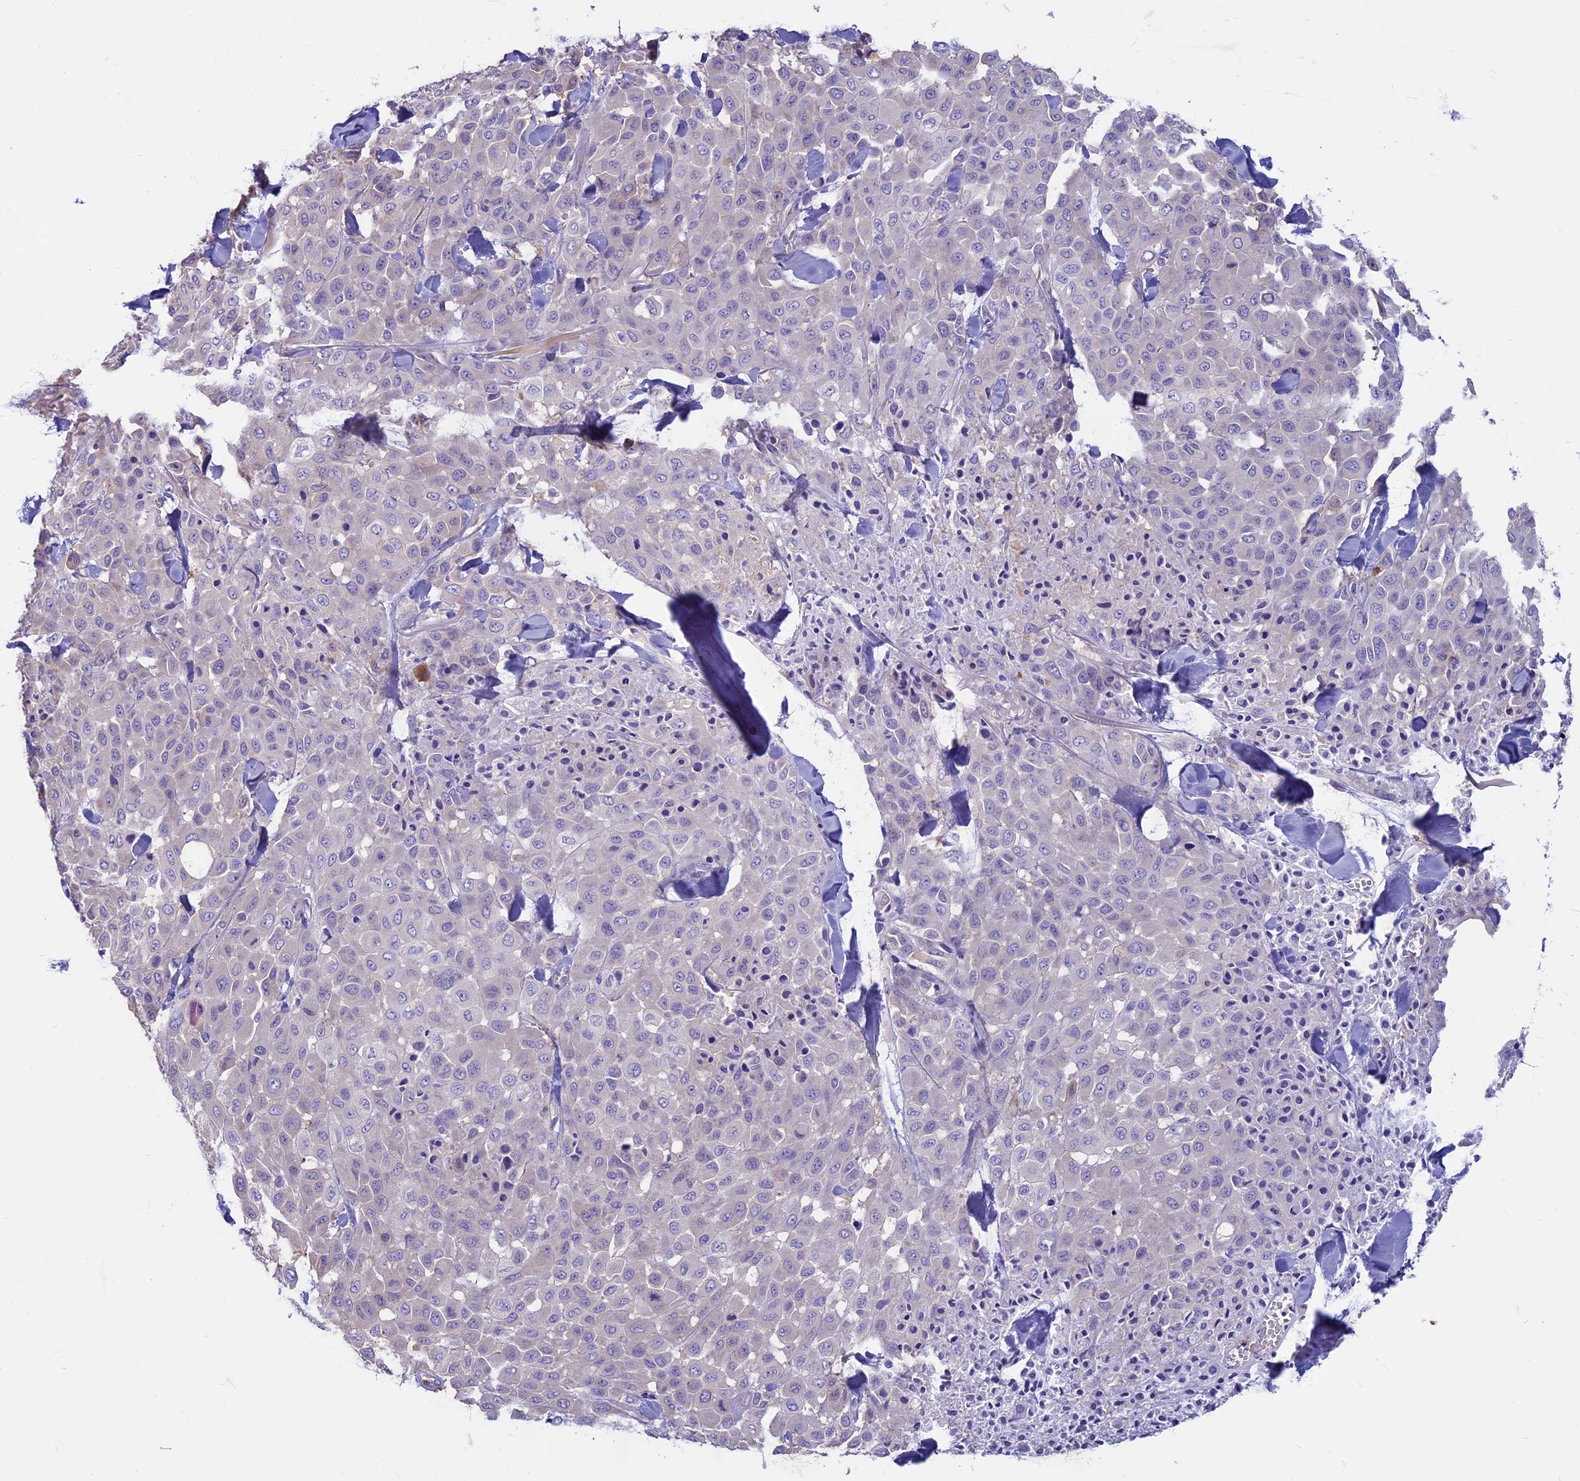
{"staining": {"intensity": "negative", "quantity": "none", "location": "none"}, "tissue": "melanoma", "cell_type": "Tumor cells", "image_type": "cancer", "snomed": [{"axis": "morphology", "description": "Malignant melanoma, Metastatic site"}, {"axis": "topography", "description": "Skin"}], "caption": "This is an IHC micrograph of melanoma. There is no positivity in tumor cells.", "gene": "CDAN1", "patient": {"sex": "female", "age": 81}}